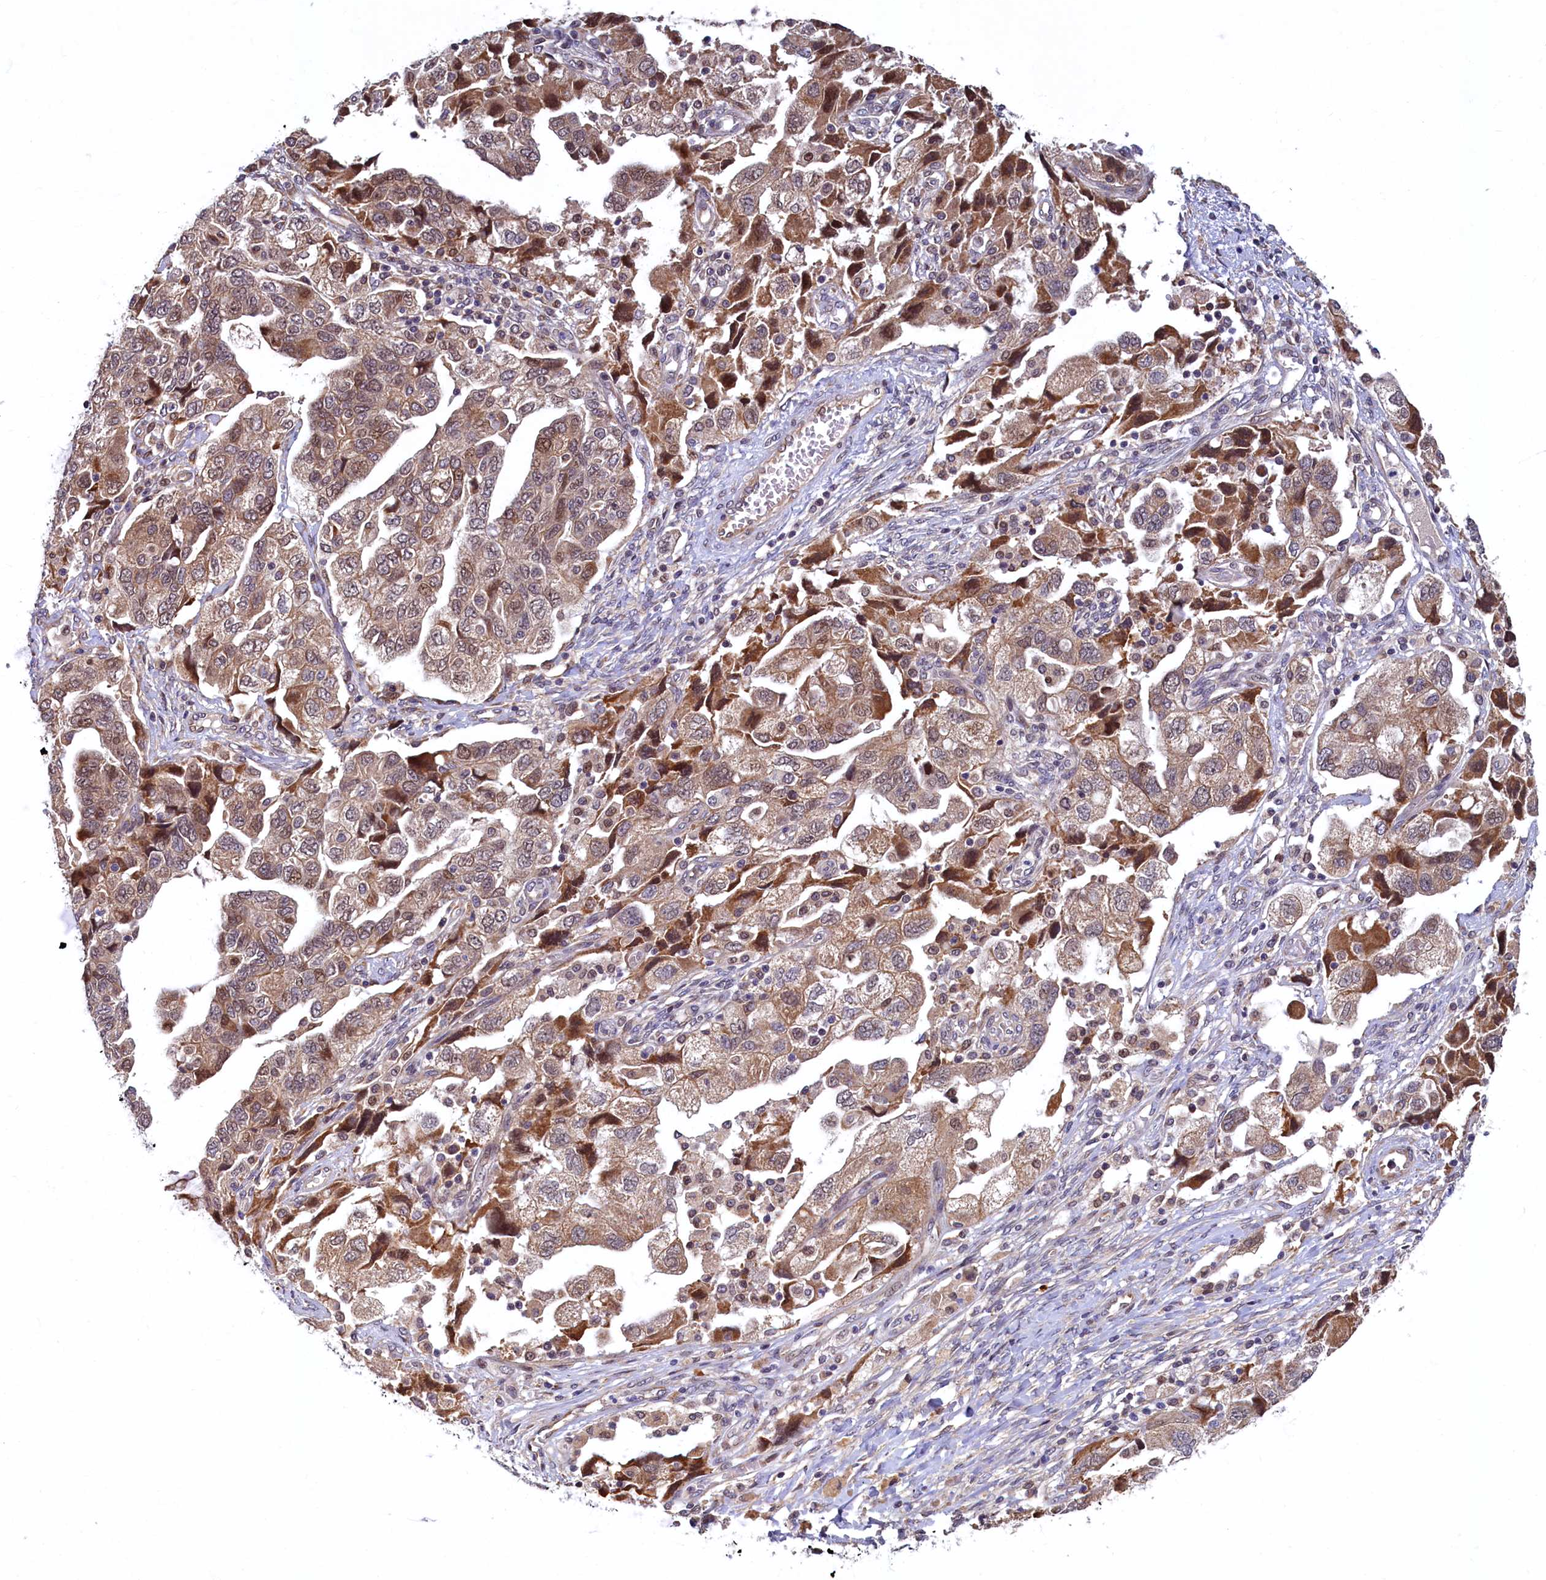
{"staining": {"intensity": "moderate", "quantity": ">75%", "location": "cytoplasmic/membranous"}, "tissue": "ovarian cancer", "cell_type": "Tumor cells", "image_type": "cancer", "snomed": [{"axis": "morphology", "description": "Carcinoma, NOS"}, {"axis": "morphology", "description": "Cystadenocarcinoma, serous, NOS"}, {"axis": "topography", "description": "Ovary"}], "caption": "A medium amount of moderate cytoplasmic/membranous expression is identified in approximately >75% of tumor cells in serous cystadenocarcinoma (ovarian) tissue. (DAB IHC with brightfield microscopy, high magnification).", "gene": "SLC16A14", "patient": {"sex": "female", "age": 69}}